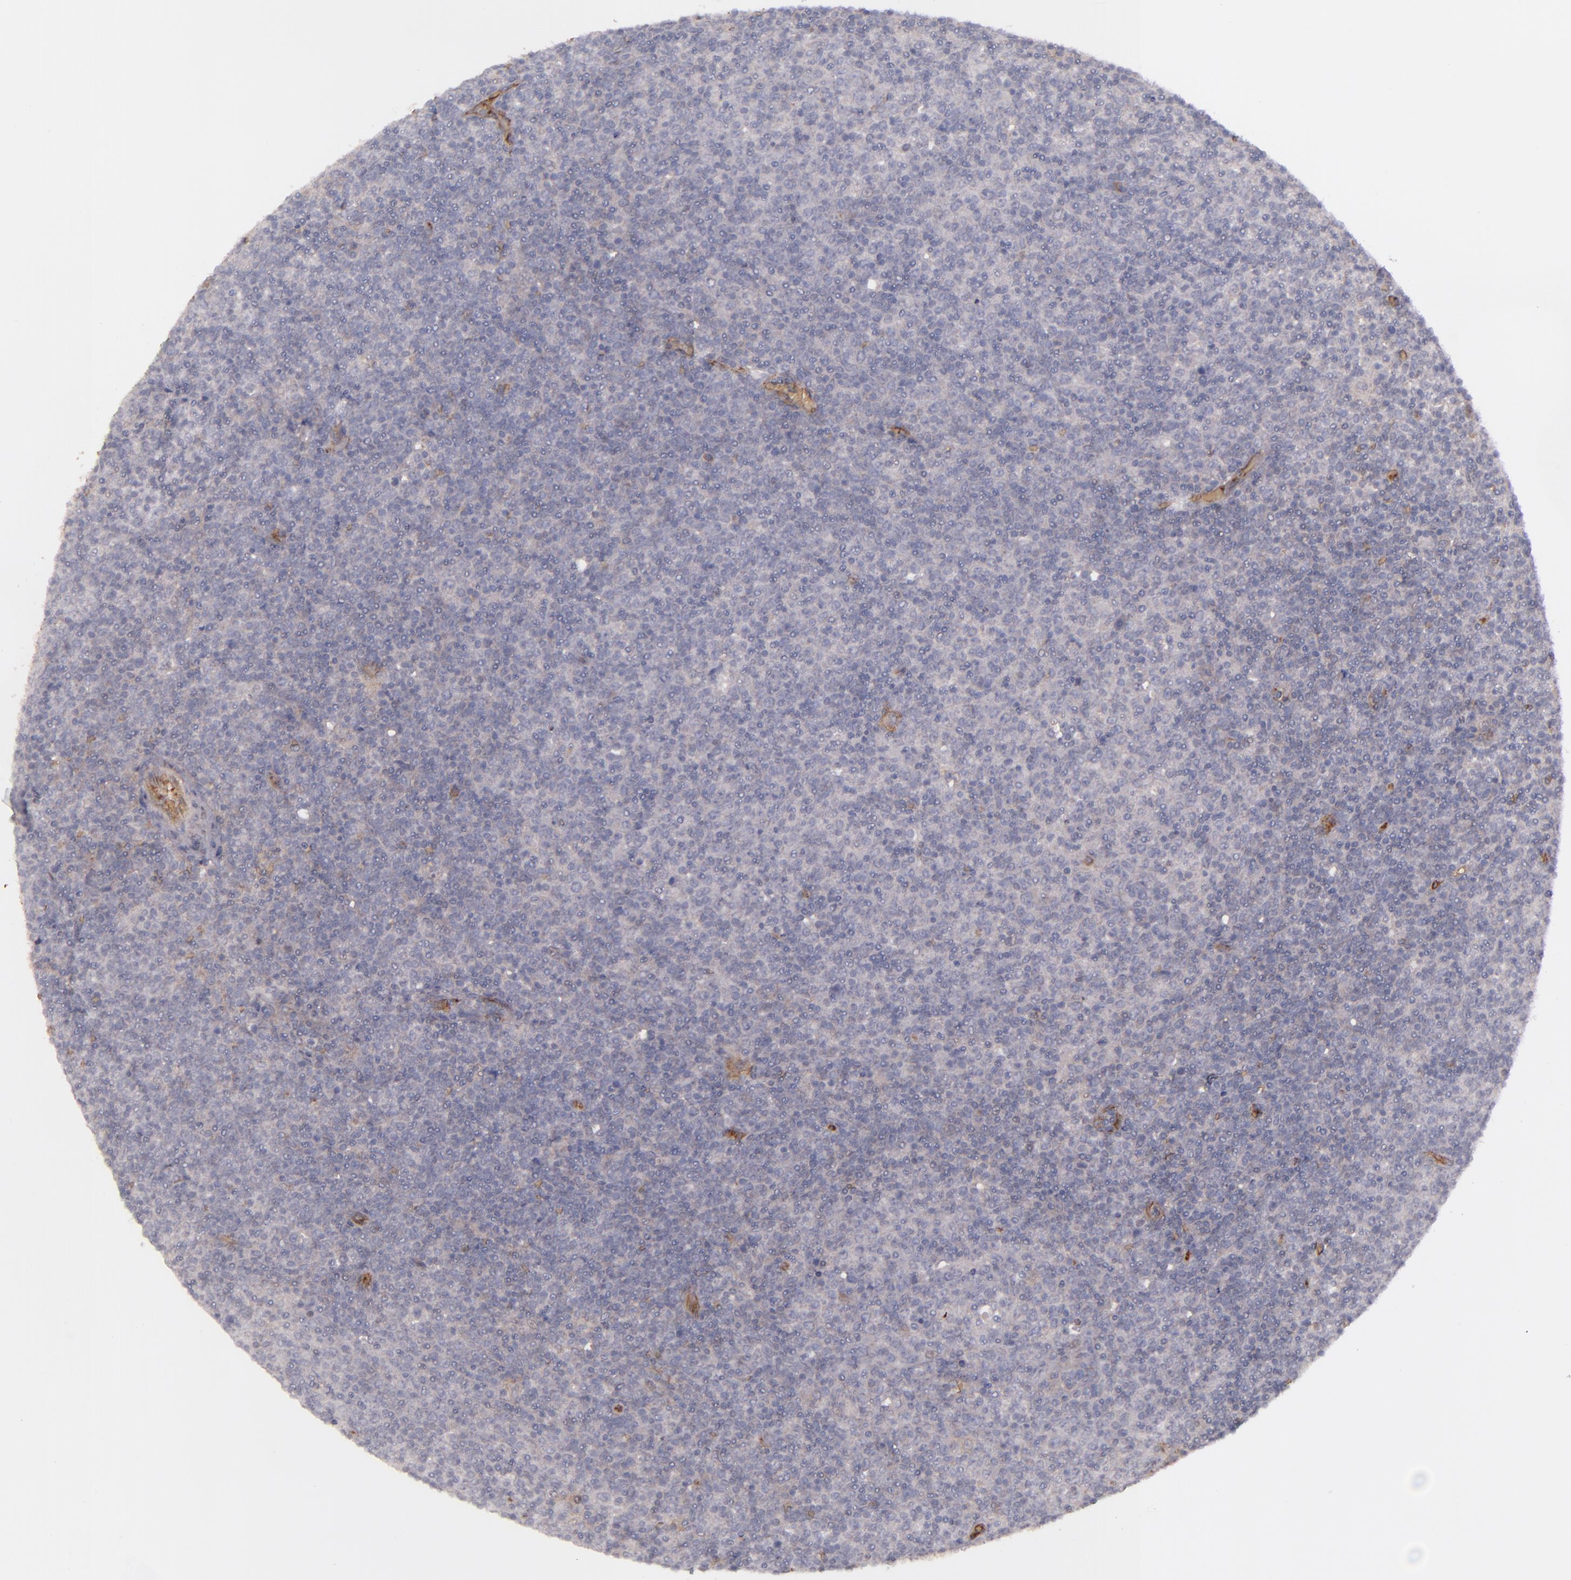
{"staining": {"intensity": "negative", "quantity": "none", "location": "none"}, "tissue": "lymphoma", "cell_type": "Tumor cells", "image_type": "cancer", "snomed": [{"axis": "morphology", "description": "Malignant lymphoma, non-Hodgkin's type, Low grade"}, {"axis": "topography", "description": "Lymph node"}], "caption": "This is an immunohistochemistry (IHC) photomicrograph of human lymphoma. There is no staining in tumor cells.", "gene": "ACE", "patient": {"sex": "male", "age": 70}}